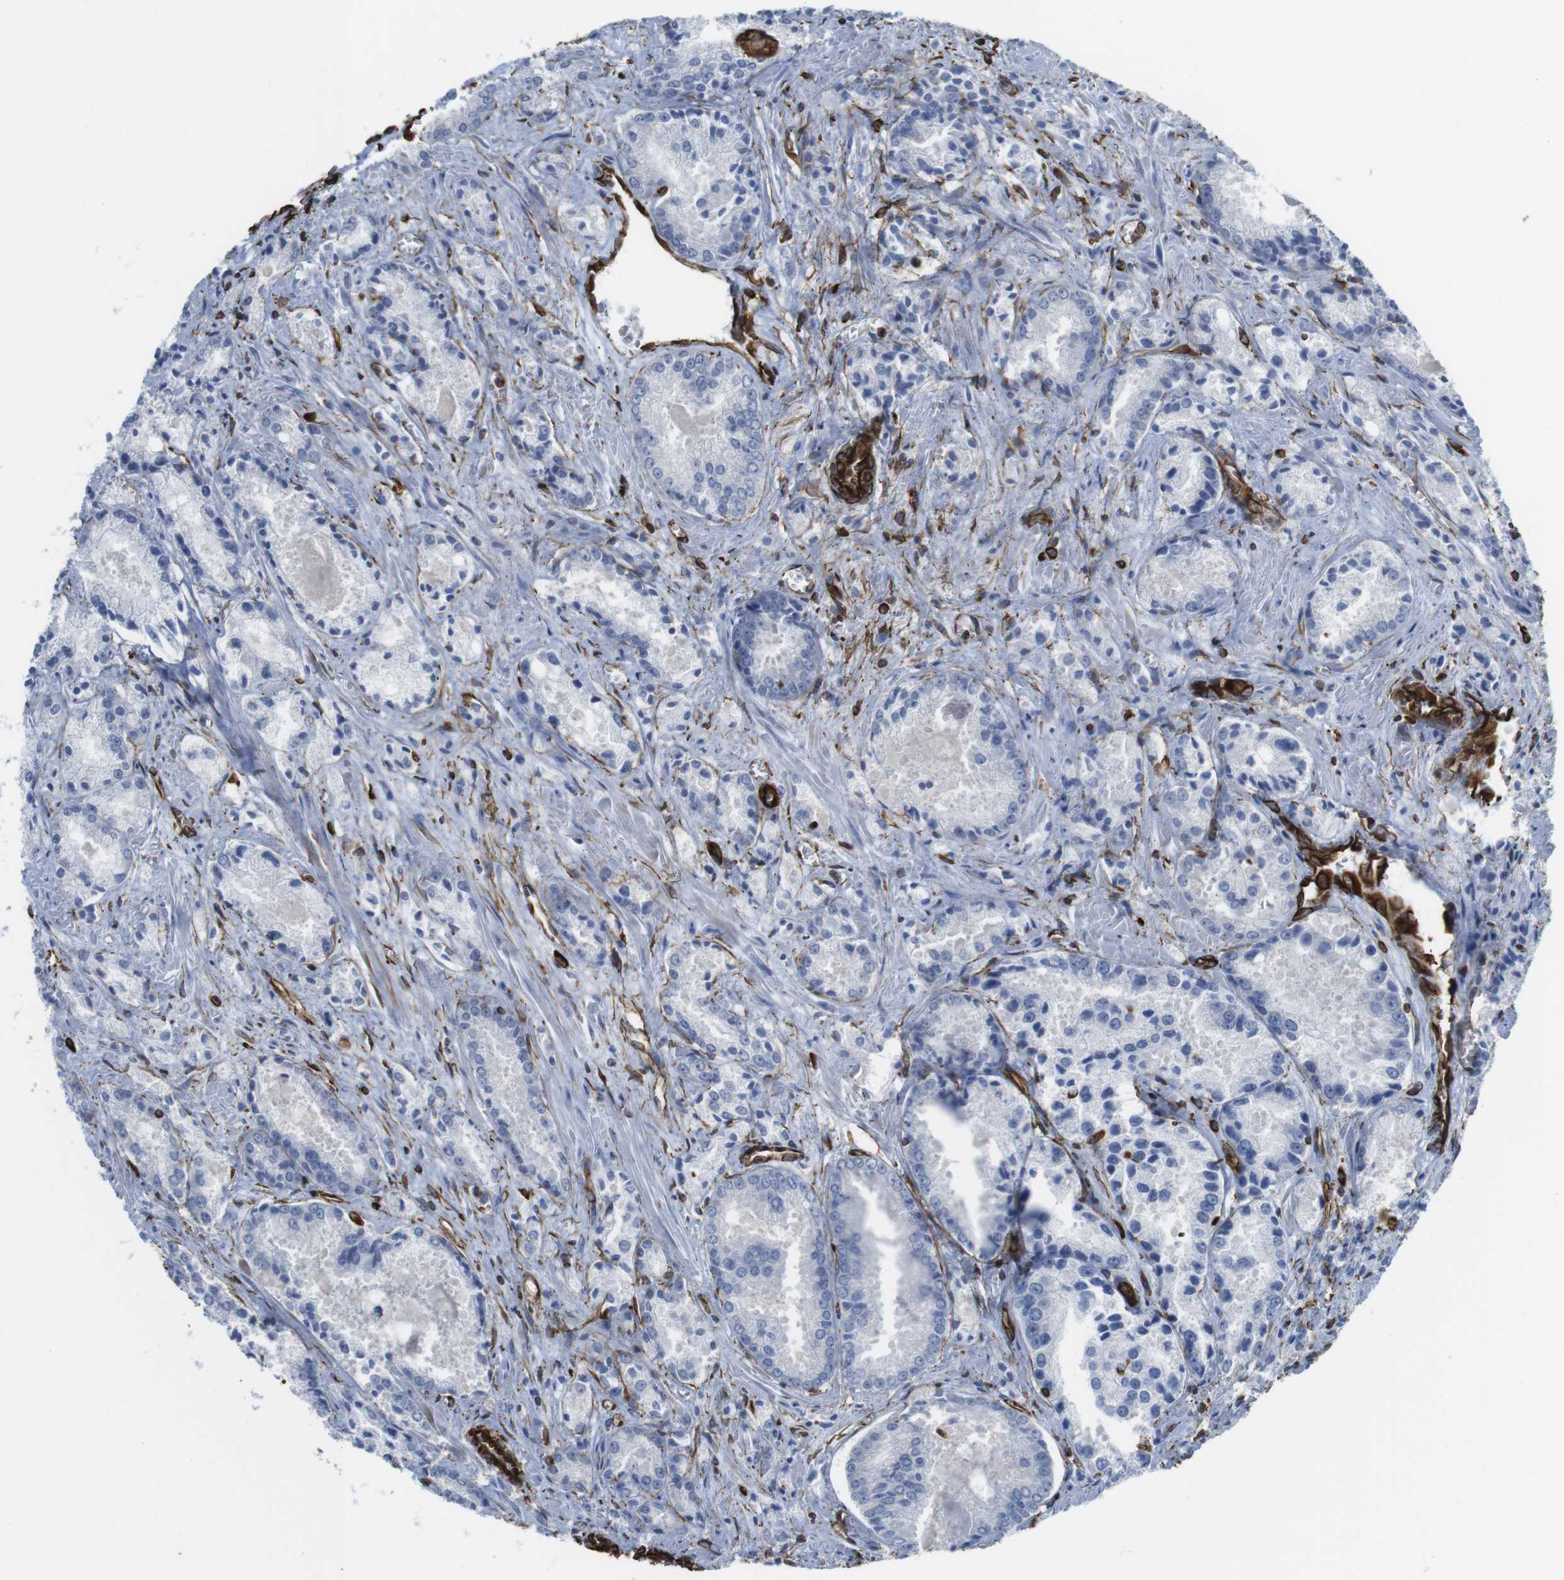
{"staining": {"intensity": "negative", "quantity": "none", "location": "none"}, "tissue": "prostate cancer", "cell_type": "Tumor cells", "image_type": "cancer", "snomed": [{"axis": "morphology", "description": "Adenocarcinoma, Low grade"}, {"axis": "topography", "description": "Prostate"}], "caption": "A micrograph of prostate adenocarcinoma (low-grade) stained for a protein reveals no brown staining in tumor cells.", "gene": "RALGPS1", "patient": {"sex": "male", "age": 64}}